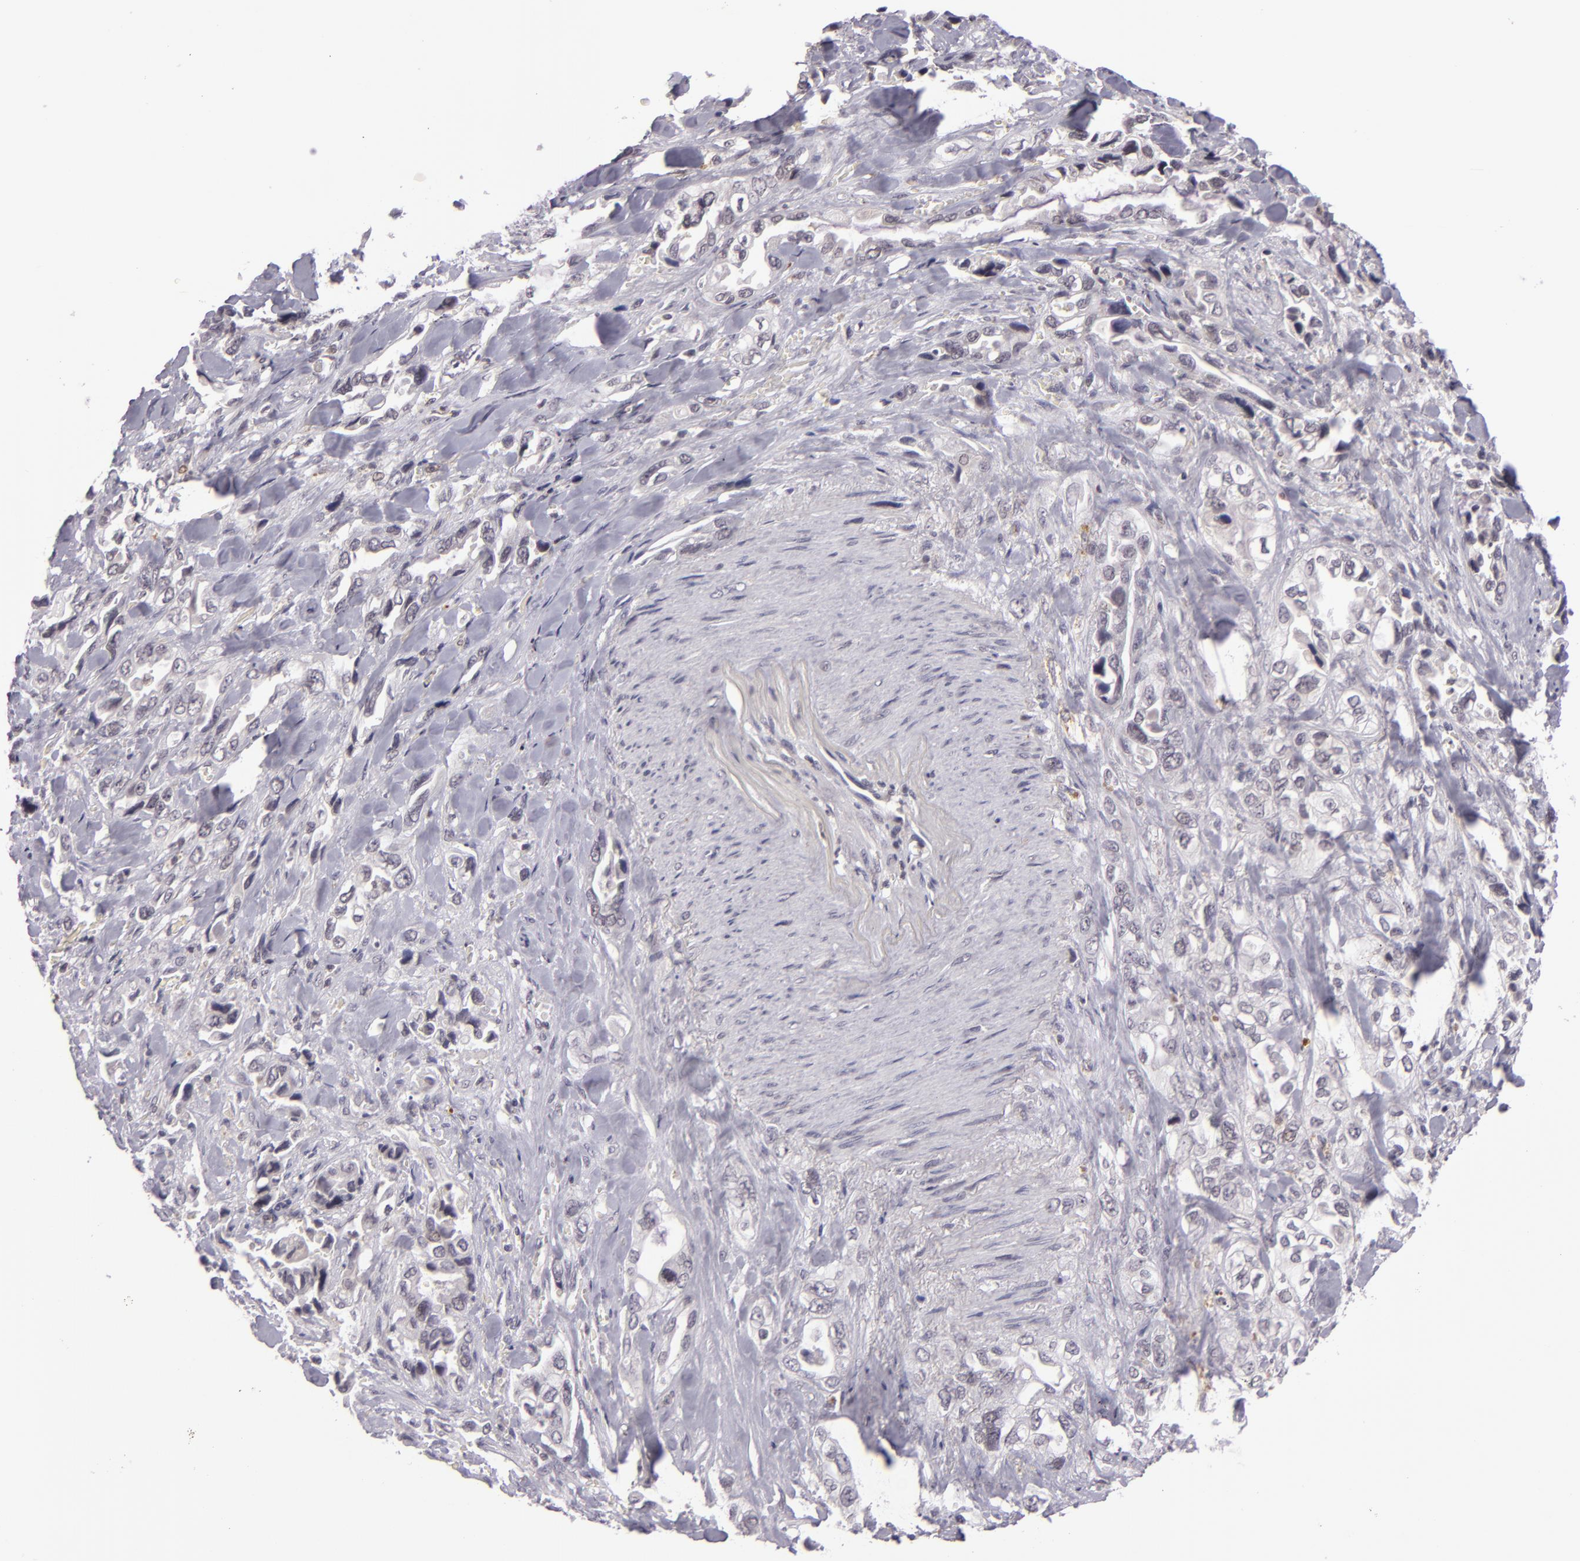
{"staining": {"intensity": "negative", "quantity": "none", "location": "none"}, "tissue": "pancreatic cancer", "cell_type": "Tumor cells", "image_type": "cancer", "snomed": [{"axis": "morphology", "description": "Adenocarcinoma, NOS"}, {"axis": "topography", "description": "Pancreas"}], "caption": "An image of human pancreatic cancer (adenocarcinoma) is negative for staining in tumor cells.", "gene": "CASP8", "patient": {"sex": "male", "age": 69}}